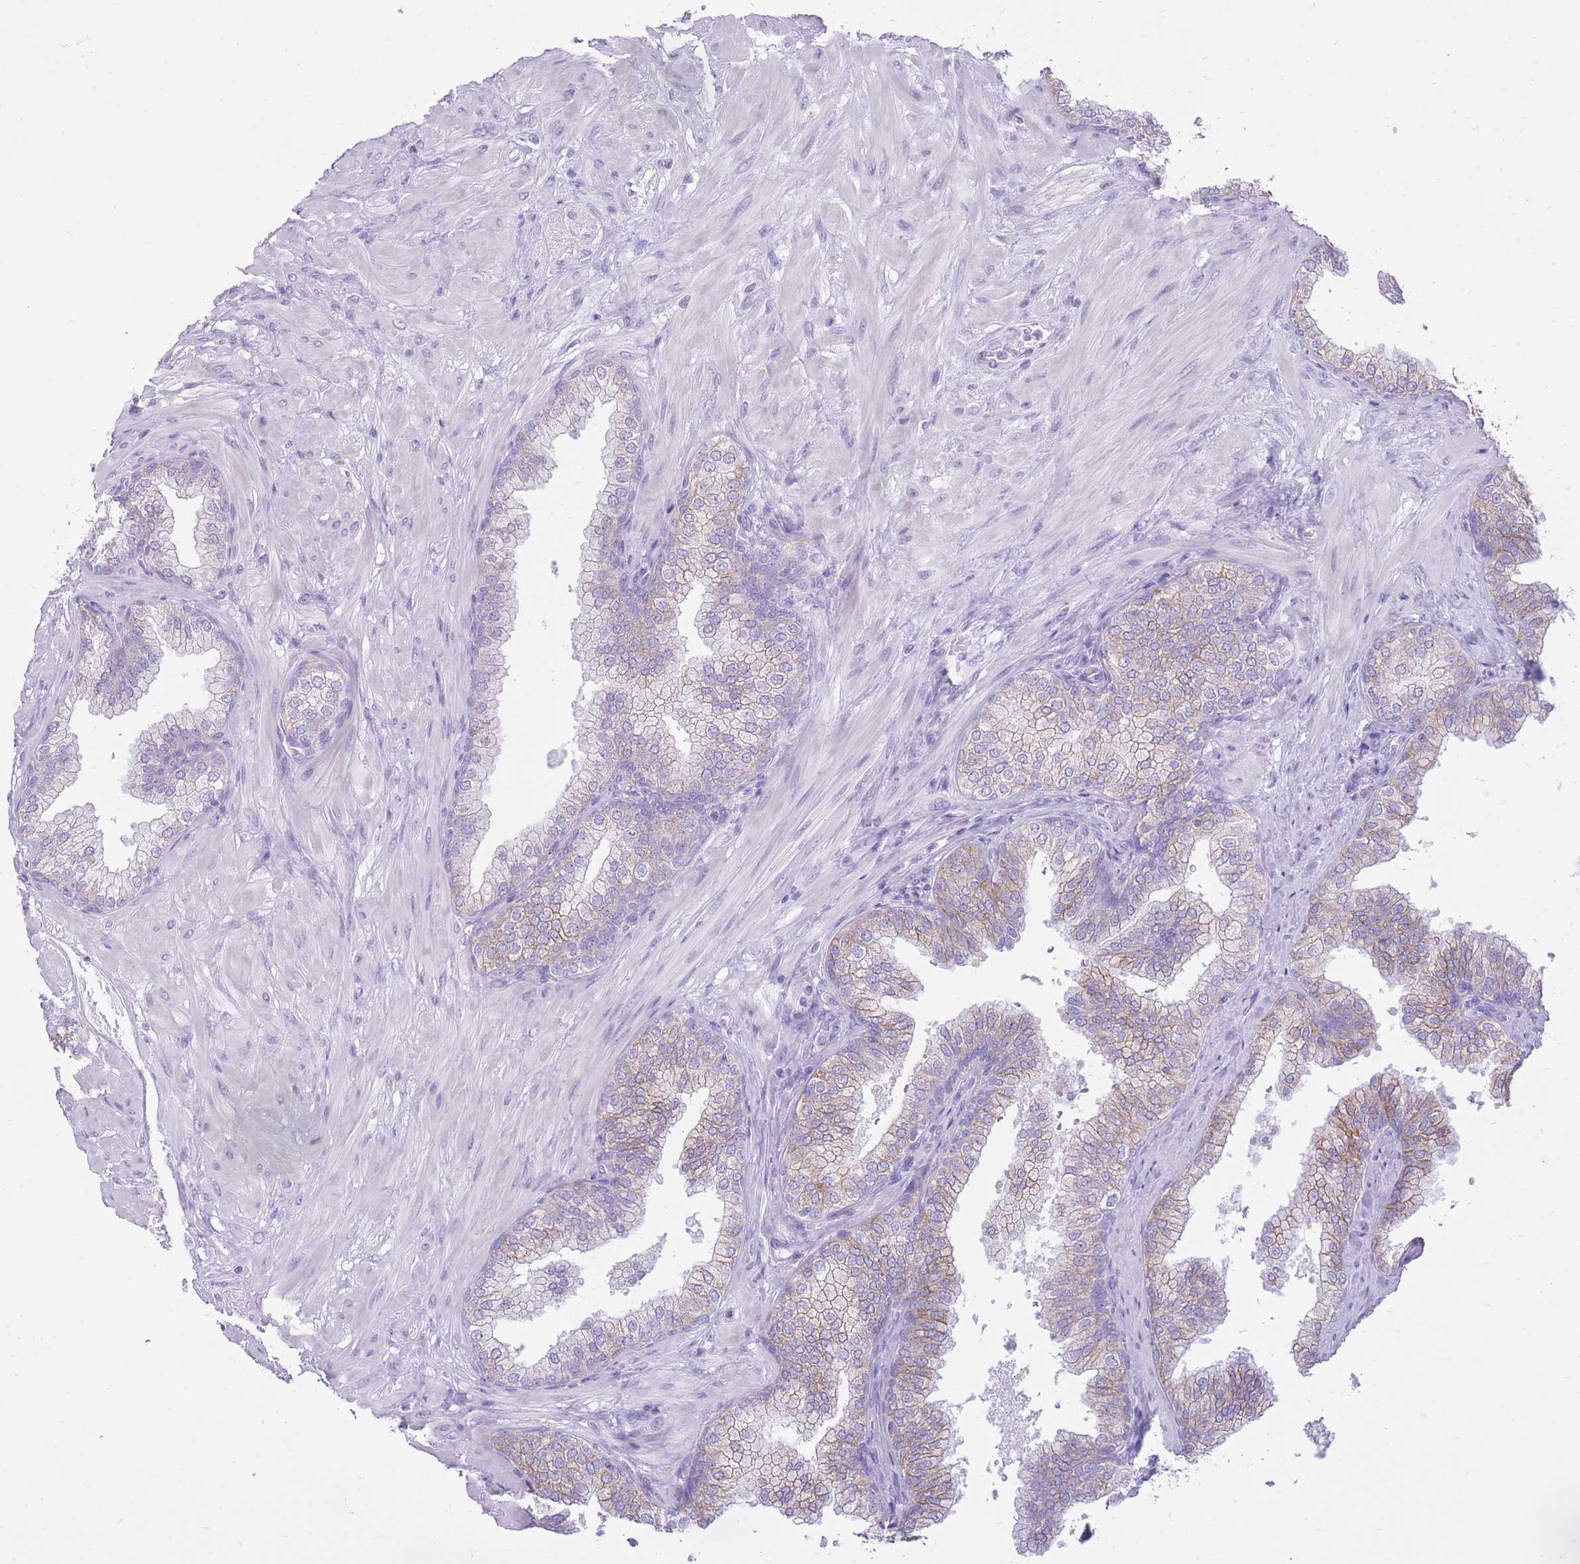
{"staining": {"intensity": "moderate", "quantity": "<25%", "location": "cytoplasmic/membranous"}, "tissue": "prostate", "cell_type": "Glandular cells", "image_type": "normal", "snomed": [{"axis": "morphology", "description": "Normal tissue, NOS"}, {"axis": "topography", "description": "Prostate"}], "caption": "The image demonstrates staining of unremarkable prostate, revealing moderate cytoplasmic/membranous protein positivity (brown color) within glandular cells.", "gene": "SLC4A4", "patient": {"sex": "male", "age": 60}}